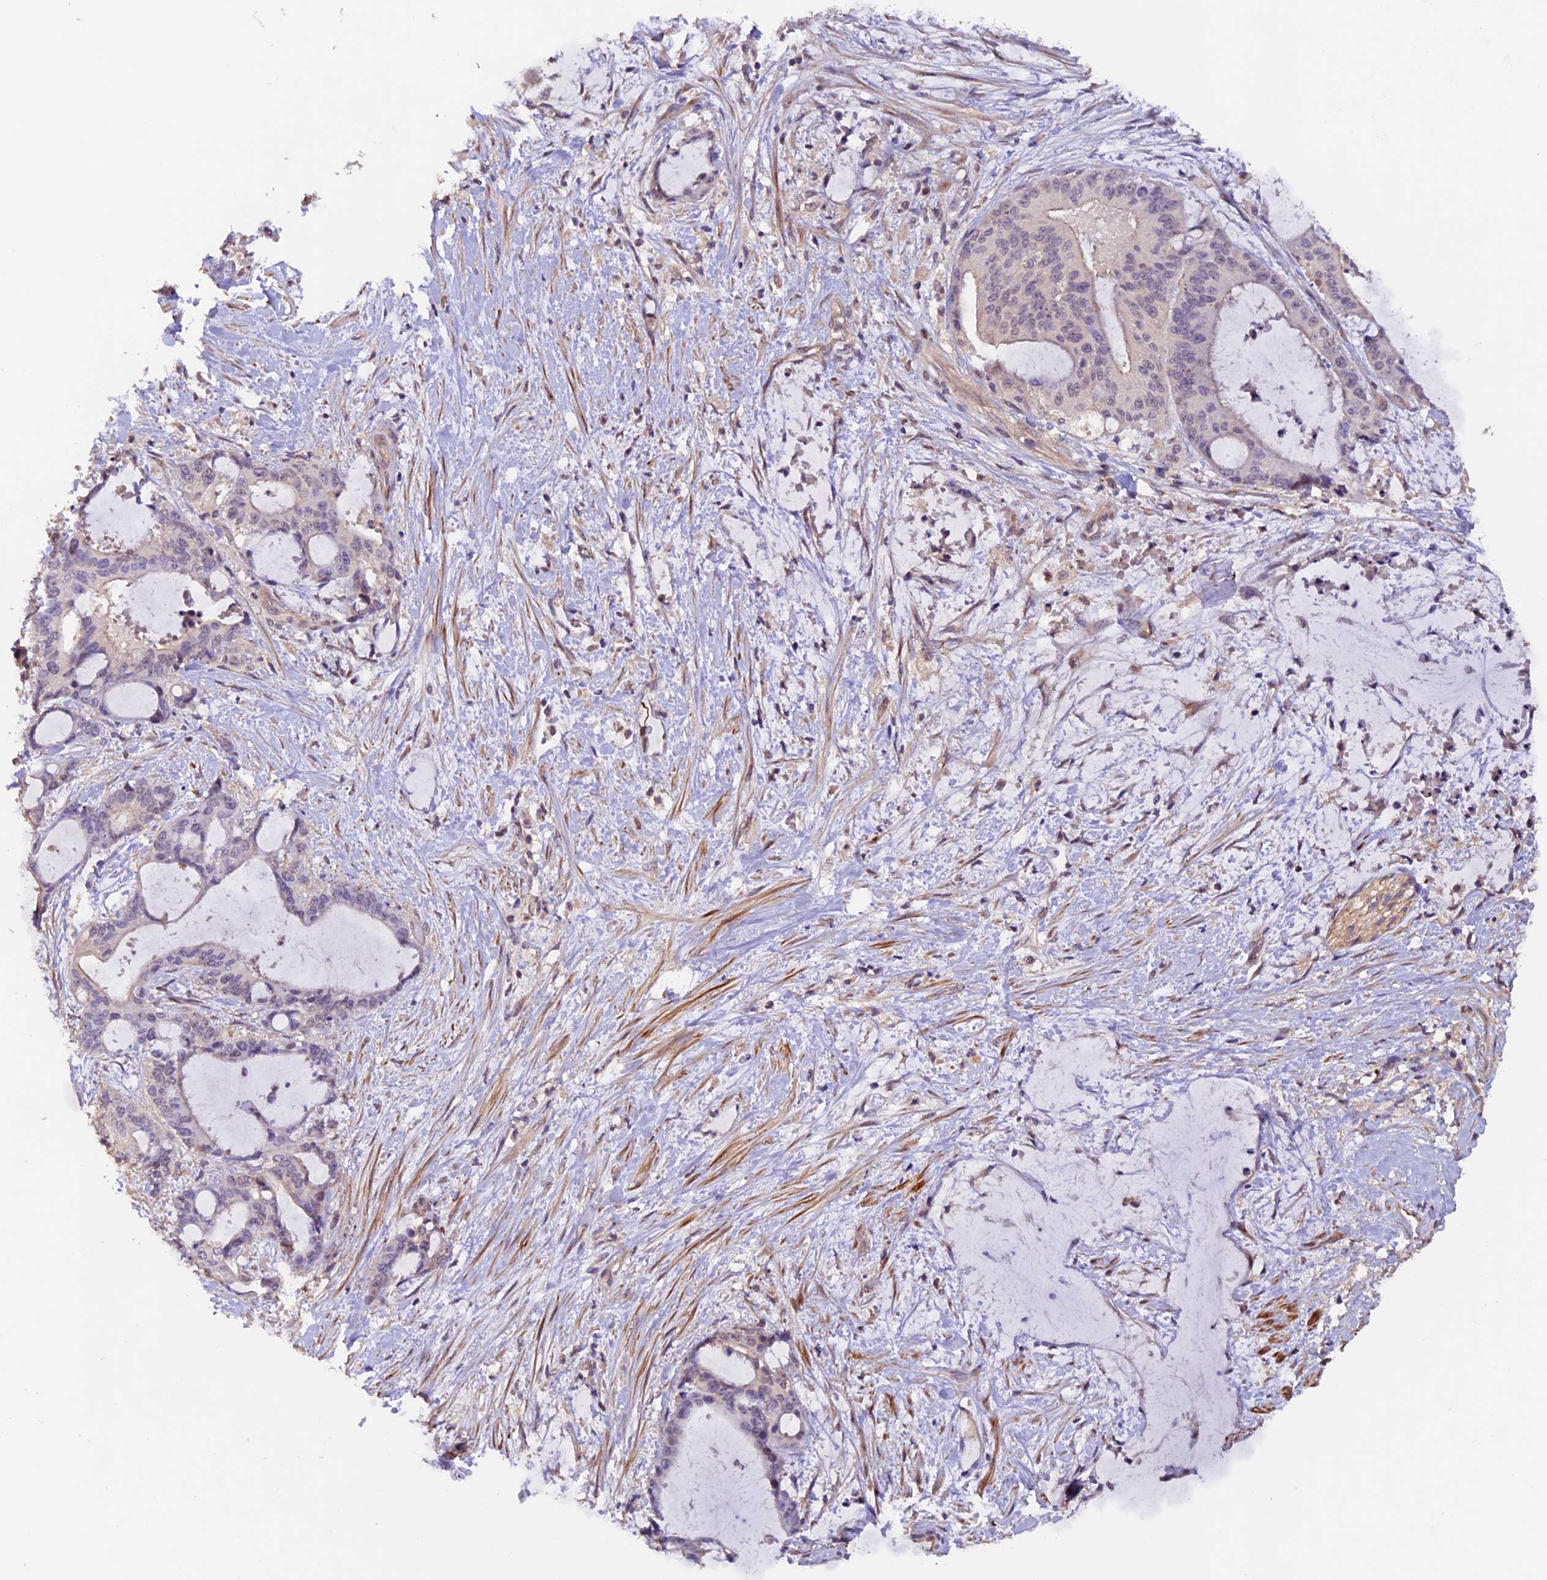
{"staining": {"intensity": "negative", "quantity": "none", "location": "none"}, "tissue": "liver cancer", "cell_type": "Tumor cells", "image_type": "cancer", "snomed": [{"axis": "morphology", "description": "Normal tissue, NOS"}, {"axis": "morphology", "description": "Cholangiocarcinoma"}, {"axis": "topography", "description": "Liver"}, {"axis": "topography", "description": "Peripheral nerve tissue"}], "caption": "The immunohistochemistry micrograph has no significant positivity in tumor cells of liver cancer (cholangiocarcinoma) tissue.", "gene": "GNB5", "patient": {"sex": "female", "age": 73}}